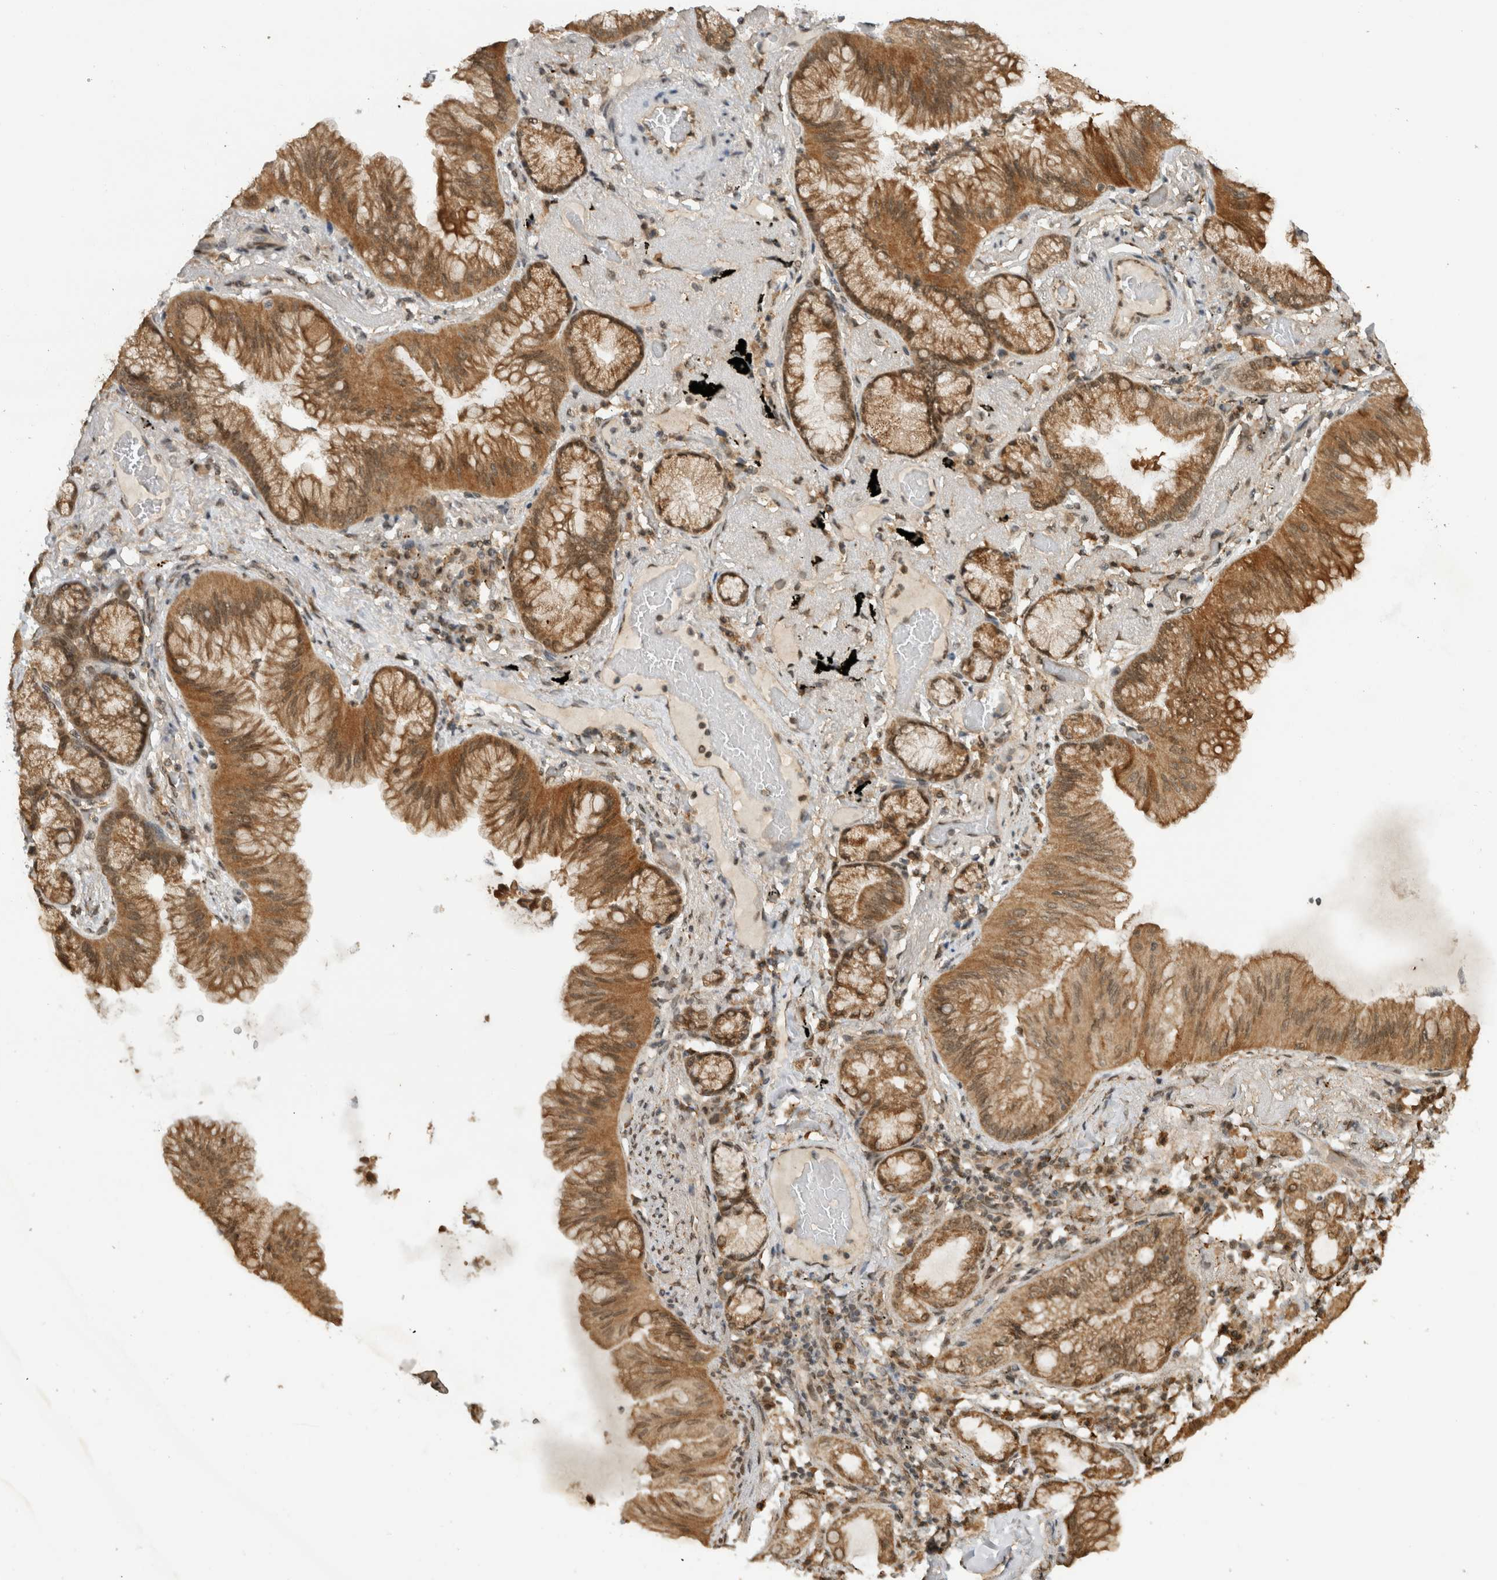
{"staining": {"intensity": "moderate", "quantity": ">75%", "location": "cytoplasmic/membranous,nuclear"}, "tissue": "lung cancer", "cell_type": "Tumor cells", "image_type": "cancer", "snomed": [{"axis": "morphology", "description": "Adenocarcinoma, NOS"}, {"axis": "topography", "description": "Lung"}], "caption": "Protein analysis of lung adenocarcinoma tissue shows moderate cytoplasmic/membranous and nuclear positivity in approximately >75% of tumor cells. The protein is shown in brown color, while the nuclei are stained blue.", "gene": "C1orf21", "patient": {"sex": "female", "age": 70}}